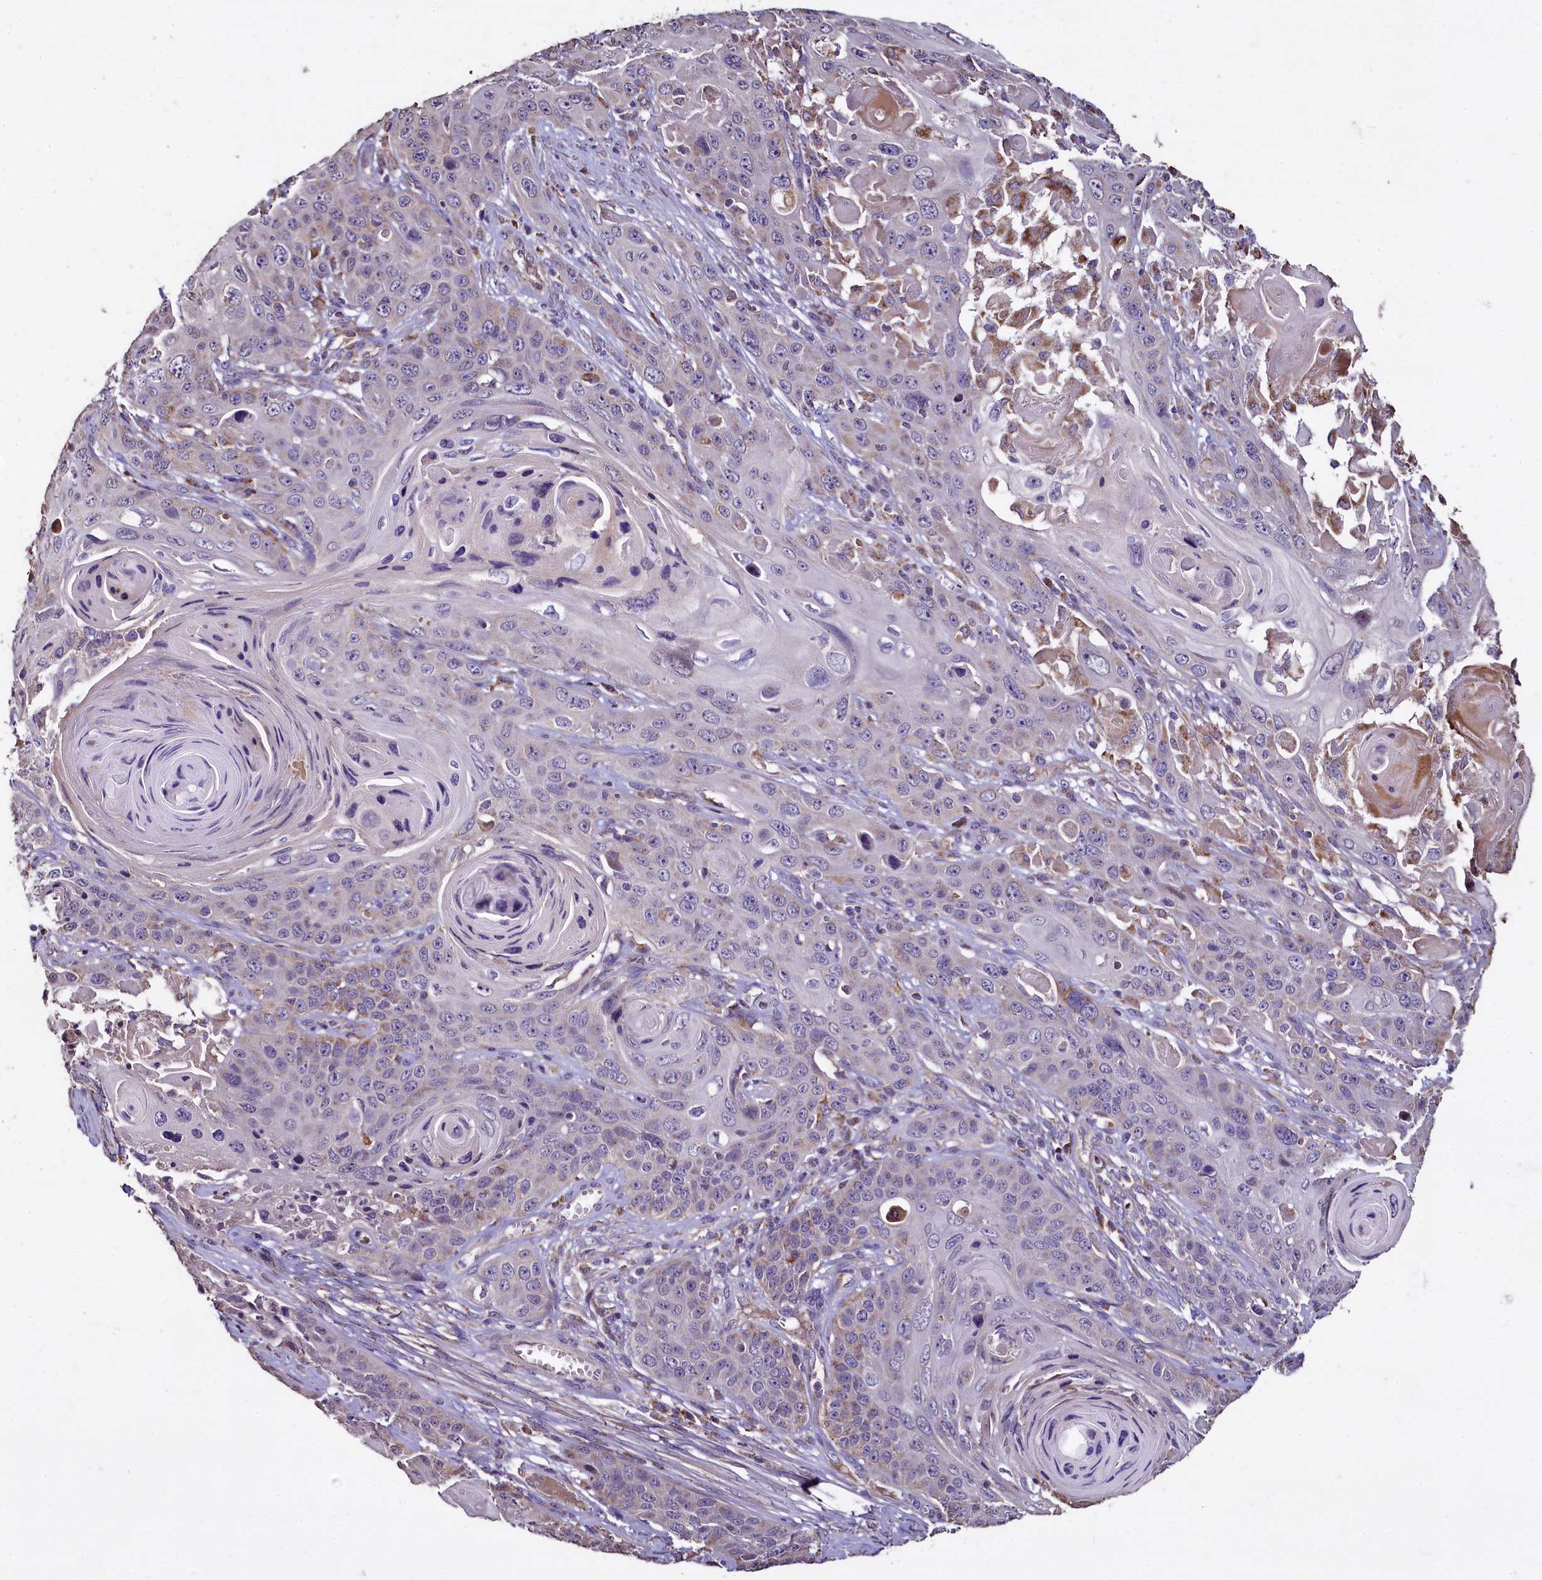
{"staining": {"intensity": "negative", "quantity": "none", "location": "none"}, "tissue": "skin cancer", "cell_type": "Tumor cells", "image_type": "cancer", "snomed": [{"axis": "morphology", "description": "Squamous cell carcinoma, NOS"}, {"axis": "topography", "description": "Skin"}], "caption": "Squamous cell carcinoma (skin) was stained to show a protein in brown. There is no significant staining in tumor cells.", "gene": "COQ9", "patient": {"sex": "male", "age": 55}}